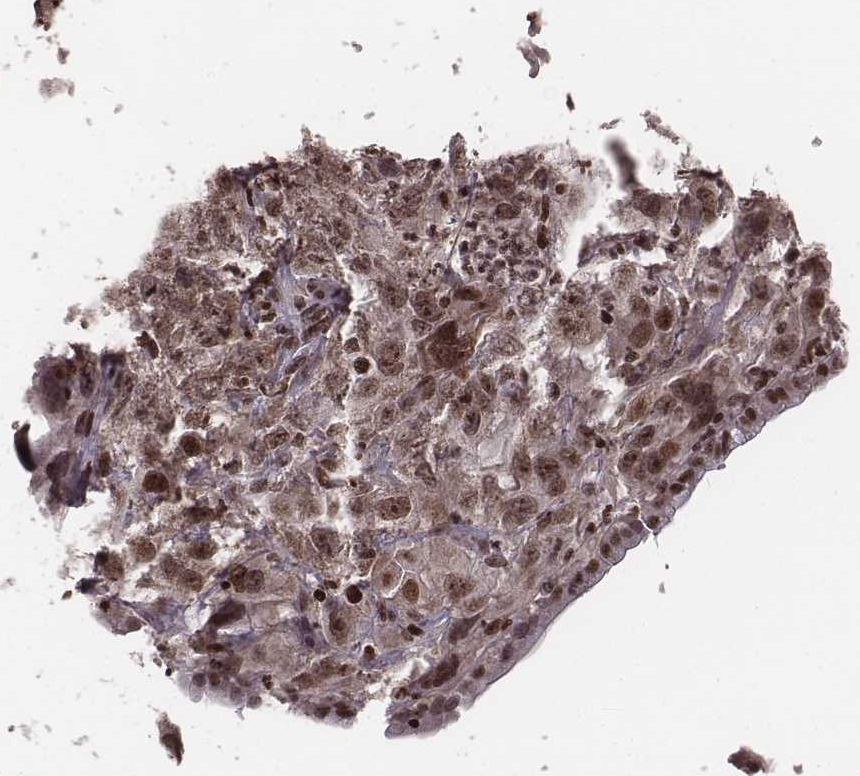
{"staining": {"intensity": "moderate", "quantity": ">75%", "location": "cytoplasmic/membranous,nuclear"}, "tissue": "cervical cancer", "cell_type": "Tumor cells", "image_type": "cancer", "snomed": [{"axis": "morphology", "description": "Squamous cell carcinoma, NOS"}, {"axis": "topography", "description": "Cervix"}], "caption": "IHC histopathology image of human squamous cell carcinoma (cervical) stained for a protein (brown), which demonstrates medium levels of moderate cytoplasmic/membranous and nuclear positivity in about >75% of tumor cells.", "gene": "VRK3", "patient": {"sex": "female", "age": 32}}